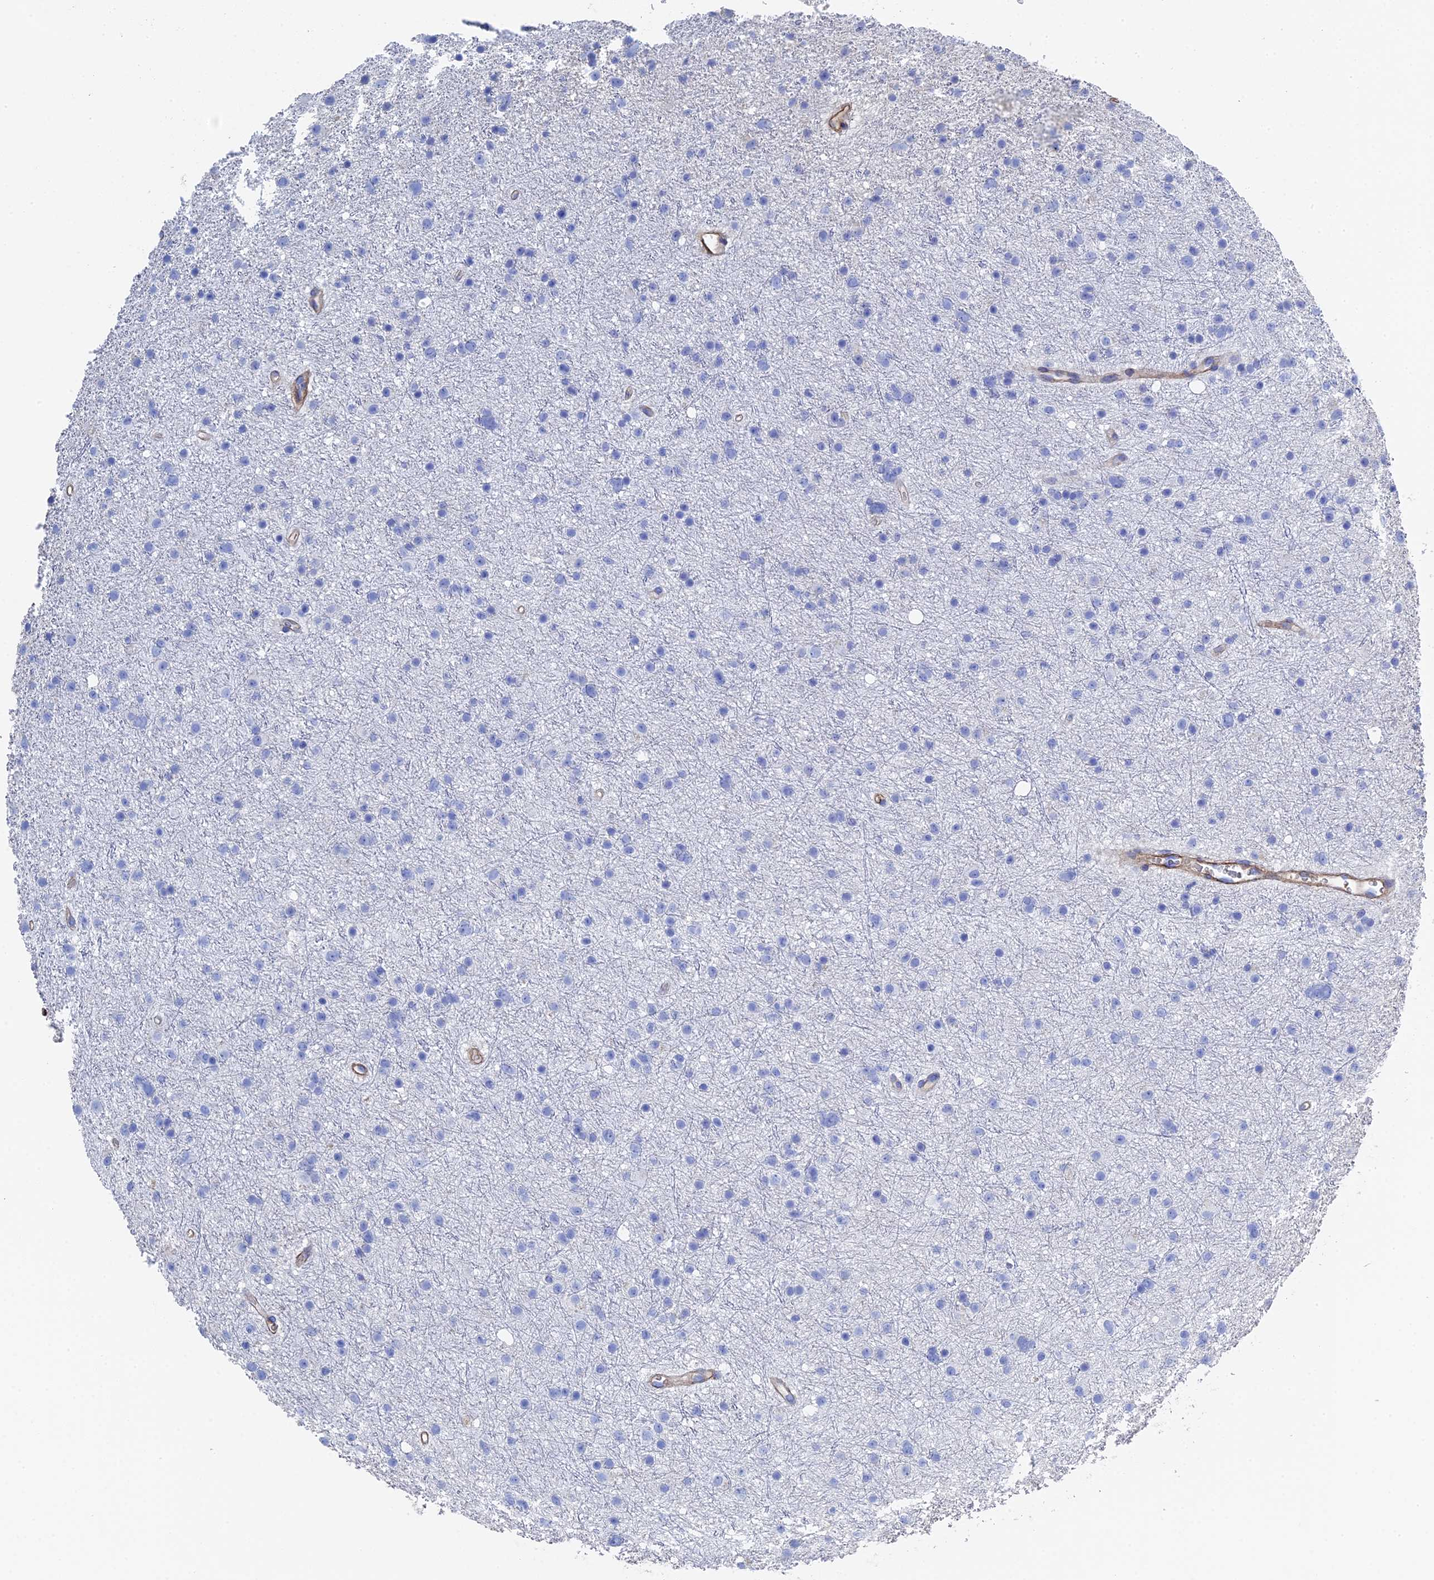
{"staining": {"intensity": "negative", "quantity": "none", "location": "none"}, "tissue": "glioma", "cell_type": "Tumor cells", "image_type": "cancer", "snomed": [{"axis": "morphology", "description": "Glioma, malignant, Low grade"}, {"axis": "topography", "description": "Cerebral cortex"}], "caption": "Immunohistochemical staining of human glioma displays no significant expression in tumor cells. Nuclei are stained in blue.", "gene": "STRA6", "patient": {"sex": "female", "age": 39}}